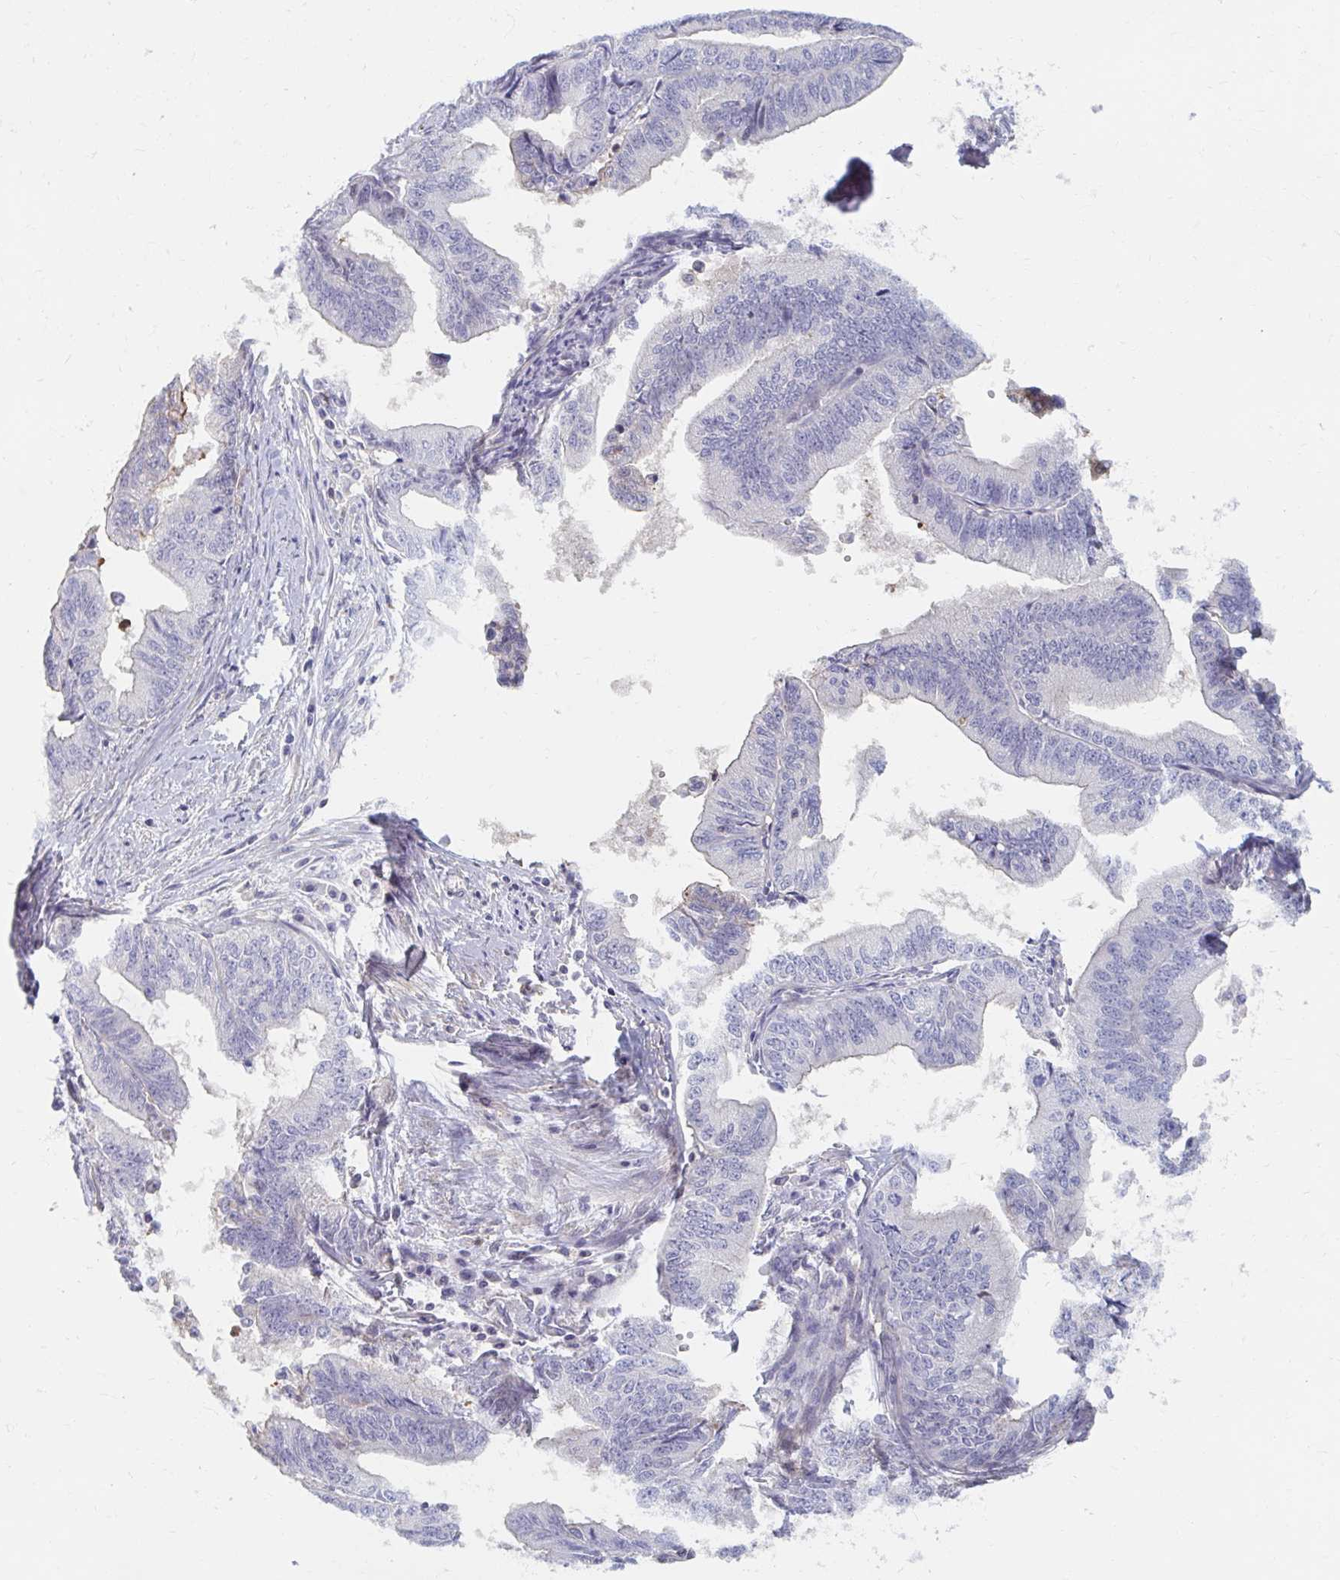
{"staining": {"intensity": "negative", "quantity": "none", "location": "none"}, "tissue": "endometrial cancer", "cell_type": "Tumor cells", "image_type": "cancer", "snomed": [{"axis": "morphology", "description": "Adenocarcinoma, NOS"}, {"axis": "topography", "description": "Endometrium"}], "caption": "A histopathology image of human endometrial cancer (adenocarcinoma) is negative for staining in tumor cells.", "gene": "MYLK2", "patient": {"sex": "female", "age": 65}}